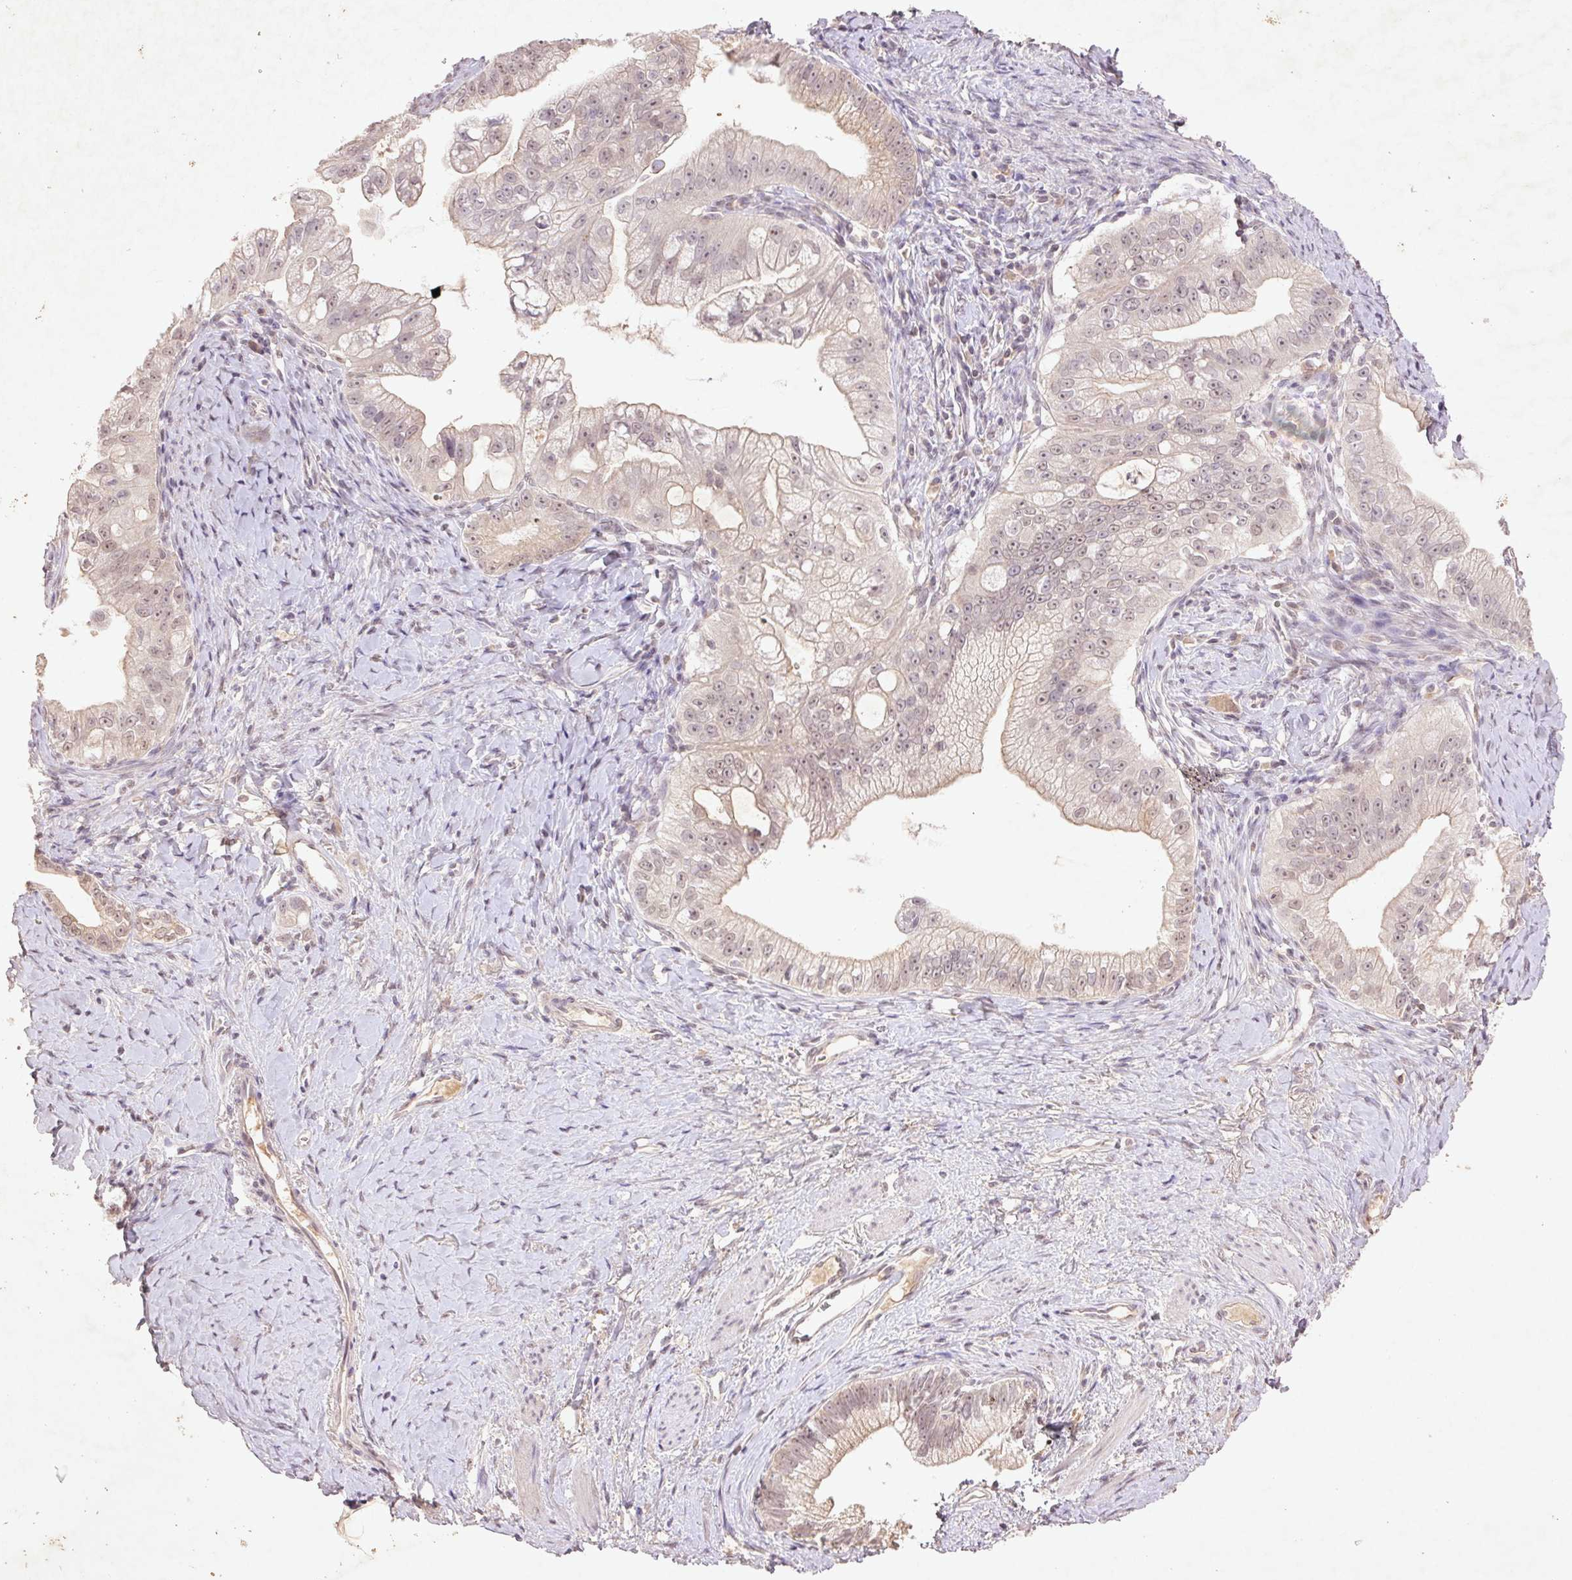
{"staining": {"intensity": "weak", "quantity": "<25%", "location": "nuclear"}, "tissue": "pancreatic cancer", "cell_type": "Tumor cells", "image_type": "cancer", "snomed": [{"axis": "morphology", "description": "Adenocarcinoma, NOS"}, {"axis": "topography", "description": "Pancreas"}], "caption": "Immunohistochemistry of adenocarcinoma (pancreatic) exhibits no expression in tumor cells. Nuclei are stained in blue.", "gene": "FAM168B", "patient": {"sex": "male", "age": 70}}